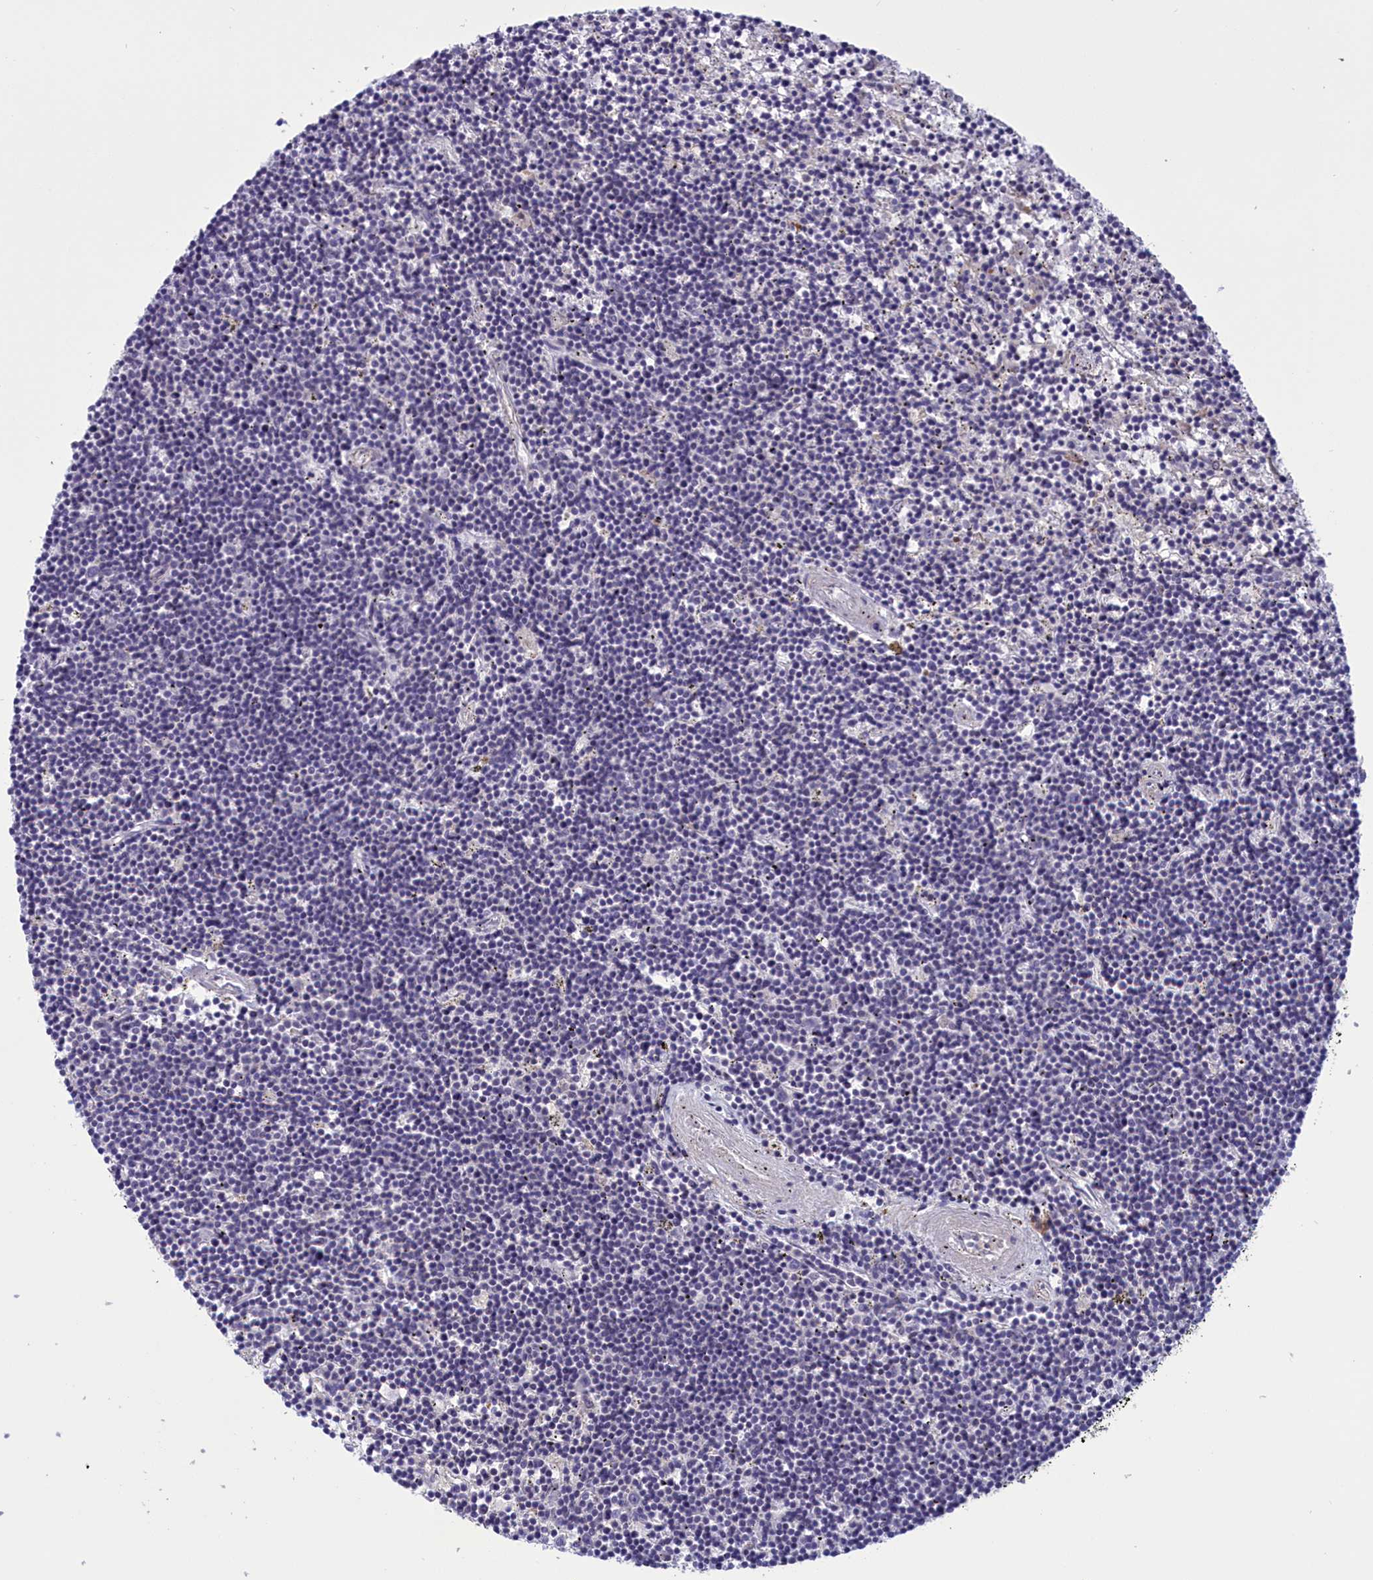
{"staining": {"intensity": "negative", "quantity": "none", "location": "none"}, "tissue": "lymphoma", "cell_type": "Tumor cells", "image_type": "cancer", "snomed": [{"axis": "morphology", "description": "Malignant lymphoma, non-Hodgkin's type, Low grade"}, {"axis": "topography", "description": "Spleen"}], "caption": "Immunohistochemistry histopathology image of human malignant lymphoma, non-Hodgkin's type (low-grade) stained for a protein (brown), which shows no staining in tumor cells. The staining was performed using DAB (3,3'-diaminobenzidine) to visualize the protein expression in brown, while the nuclei were stained in blue with hematoxylin (Magnification: 20x).", "gene": "CORO2A", "patient": {"sex": "male", "age": 76}}